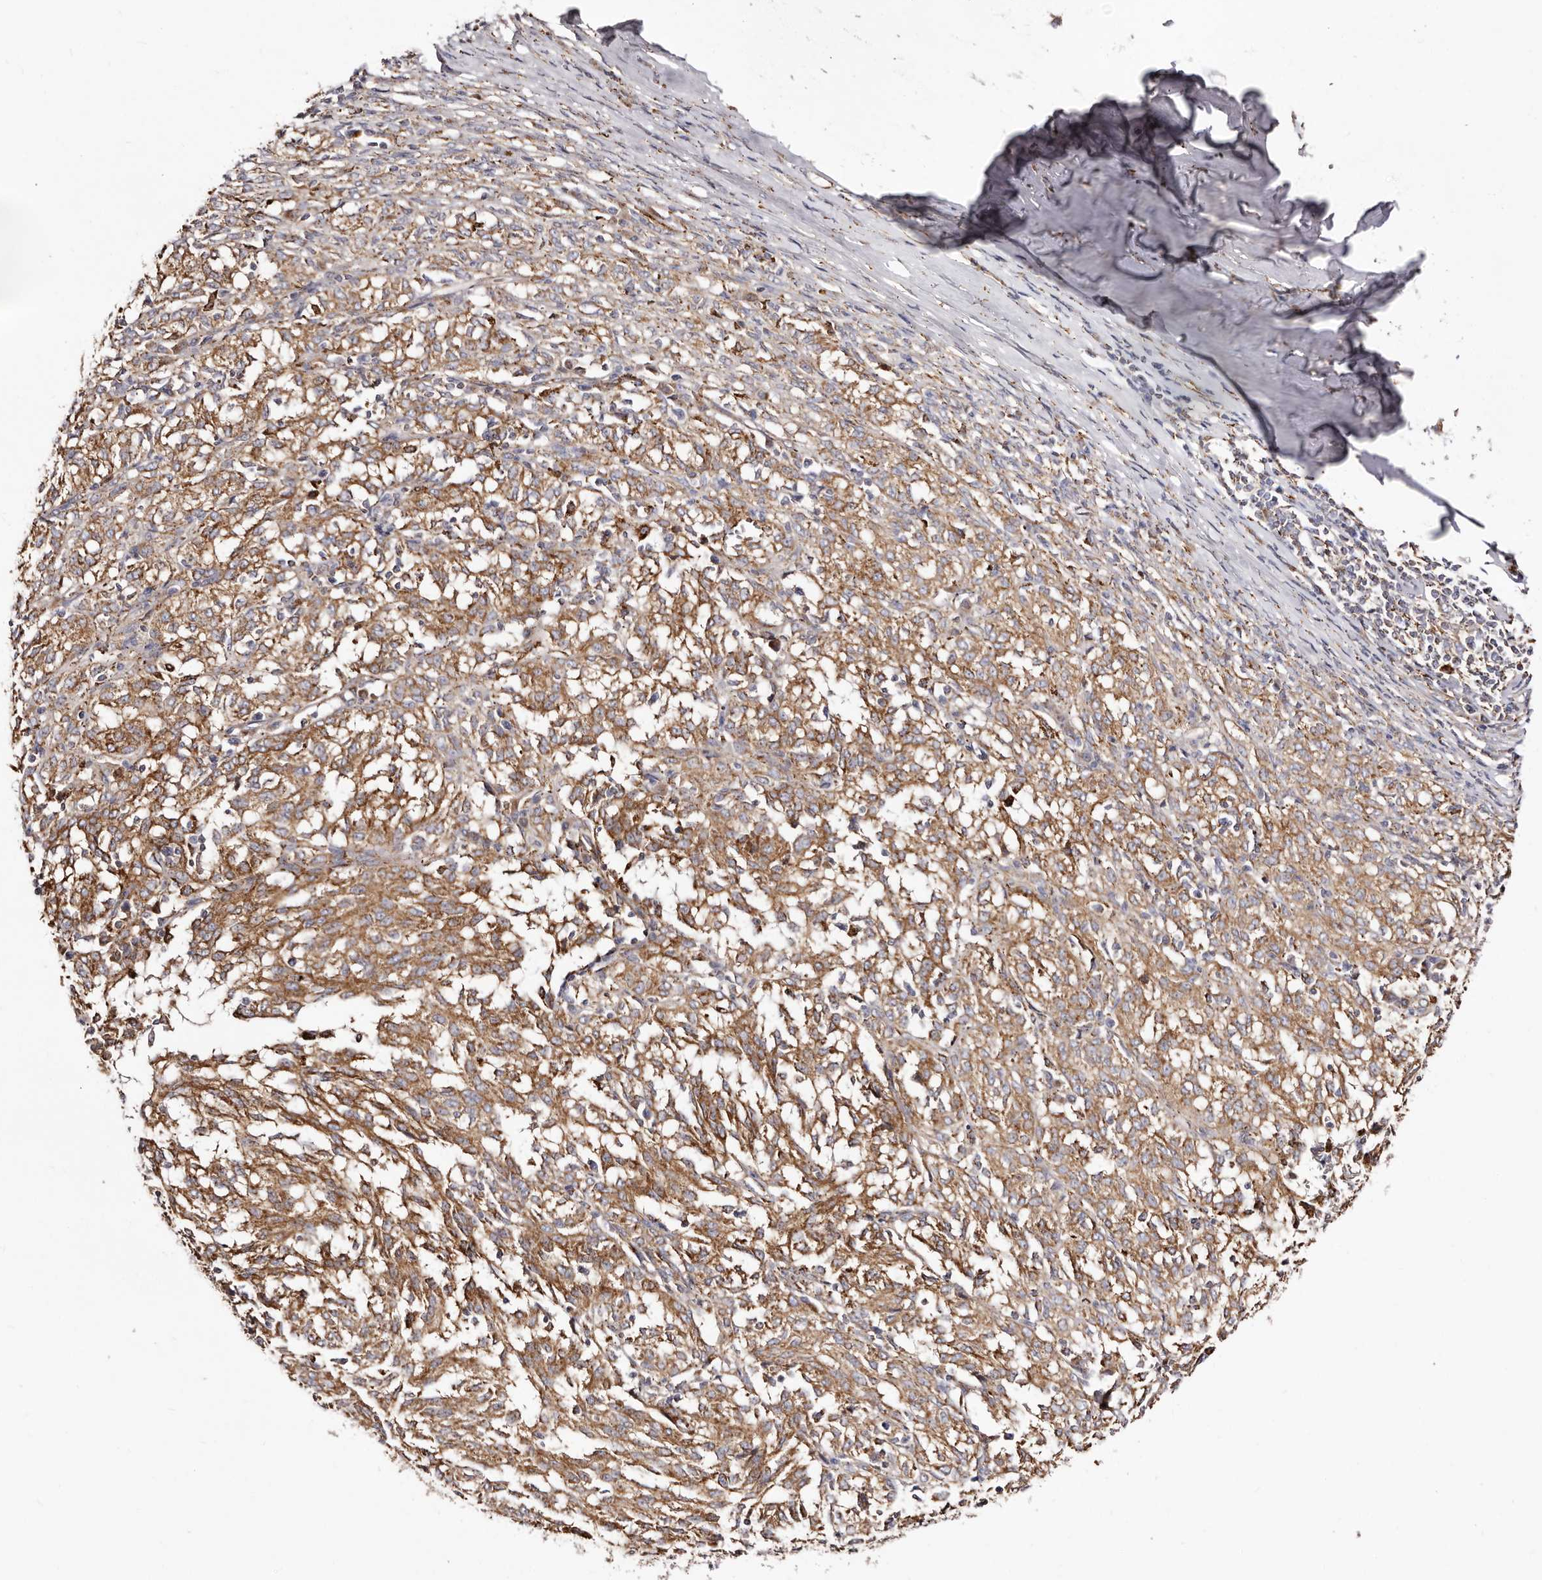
{"staining": {"intensity": "moderate", "quantity": ">75%", "location": "cytoplasmic/membranous"}, "tissue": "melanoma", "cell_type": "Tumor cells", "image_type": "cancer", "snomed": [{"axis": "morphology", "description": "Malignant melanoma, NOS"}, {"axis": "topography", "description": "Skin"}], "caption": "Immunohistochemistry (DAB (3,3'-diaminobenzidine)) staining of human malignant melanoma displays moderate cytoplasmic/membranous protein positivity in approximately >75% of tumor cells.", "gene": "LUZP1", "patient": {"sex": "female", "age": 72}}